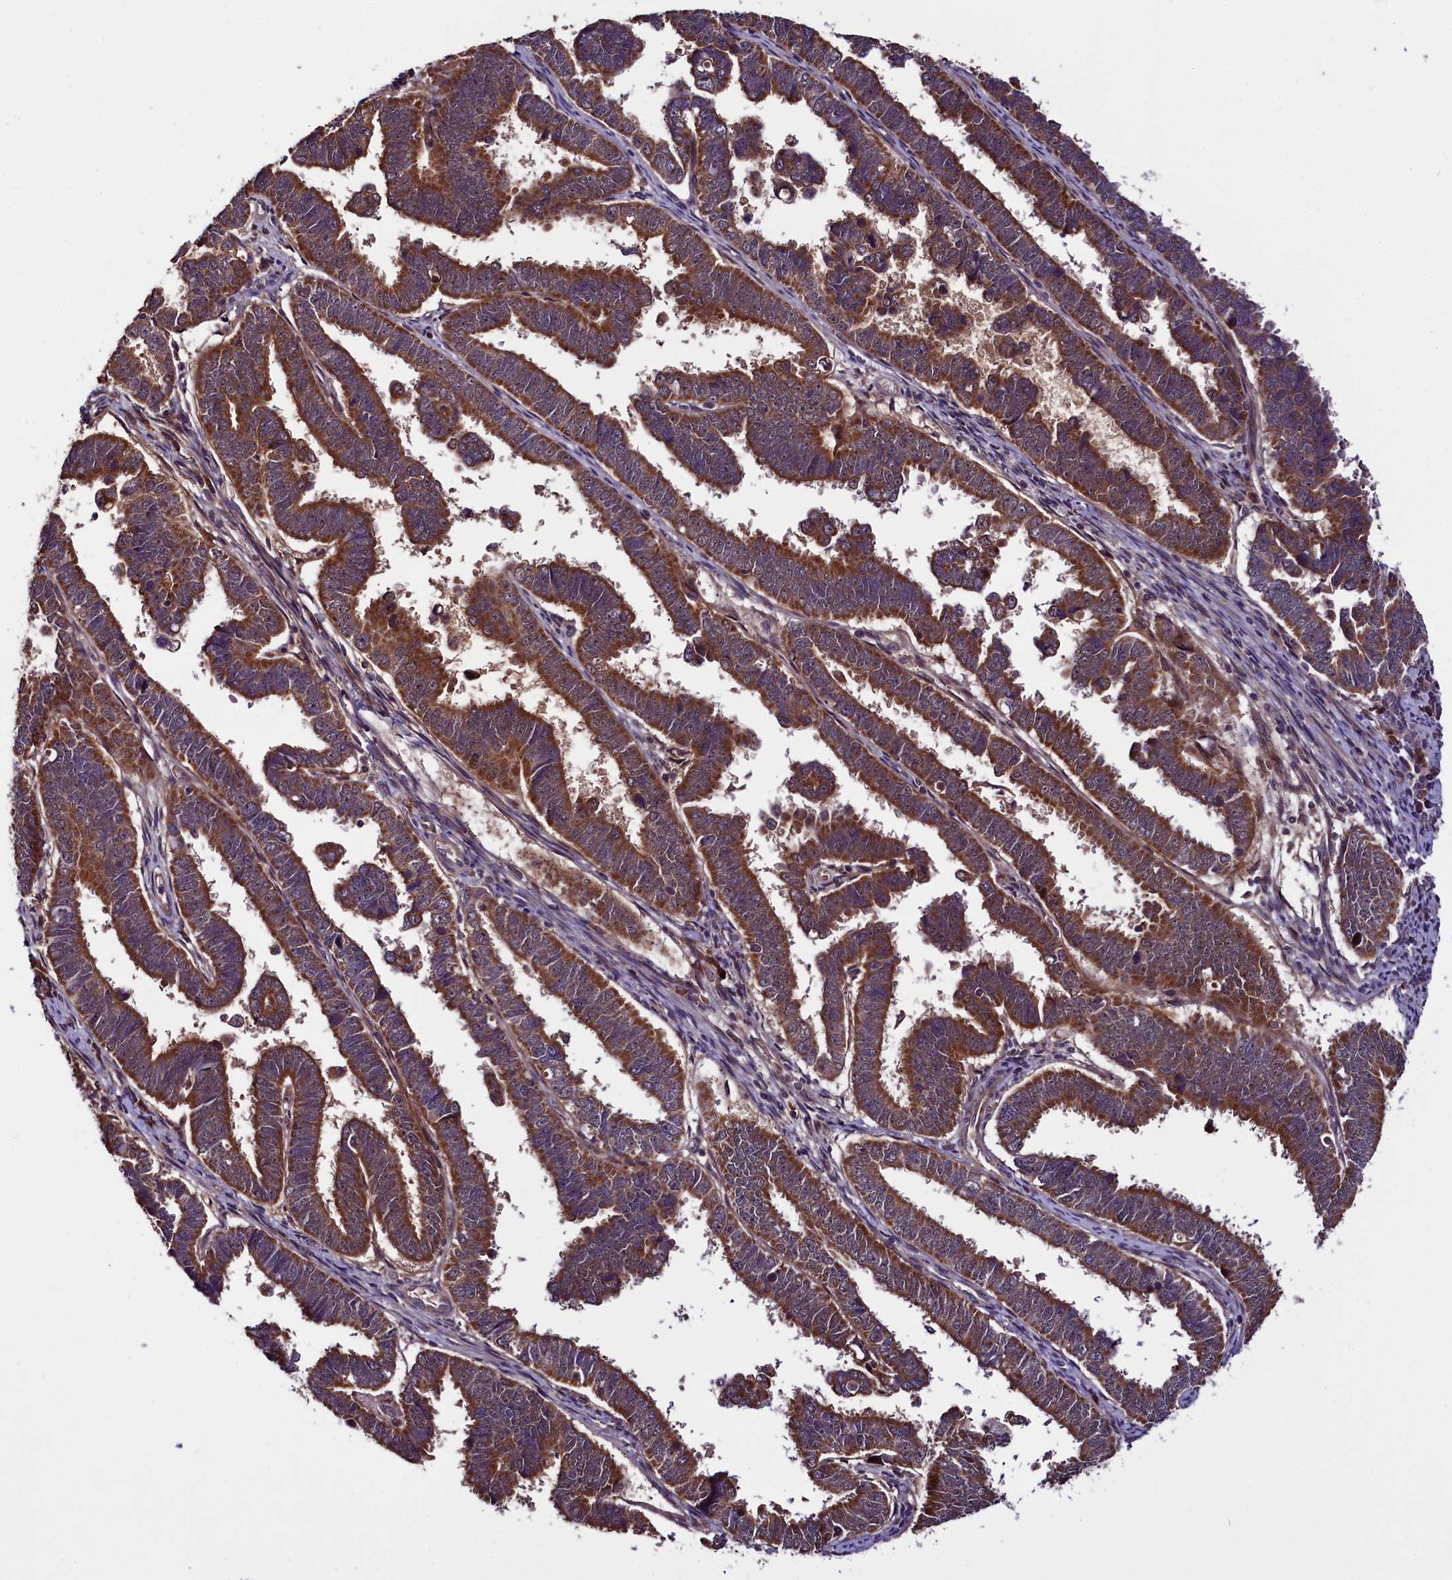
{"staining": {"intensity": "moderate", "quantity": ">75%", "location": "cytoplasmic/membranous"}, "tissue": "endometrial cancer", "cell_type": "Tumor cells", "image_type": "cancer", "snomed": [{"axis": "morphology", "description": "Adenocarcinoma, NOS"}, {"axis": "topography", "description": "Endometrium"}], "caption": "A medium amount of moderate cytoplasmic/membranous positivity is identified in about >75% of tumor cells in endometrial cancer tissue.", "gene": "RPUSD2", "patient": {"sex": "female", "age": 75}}